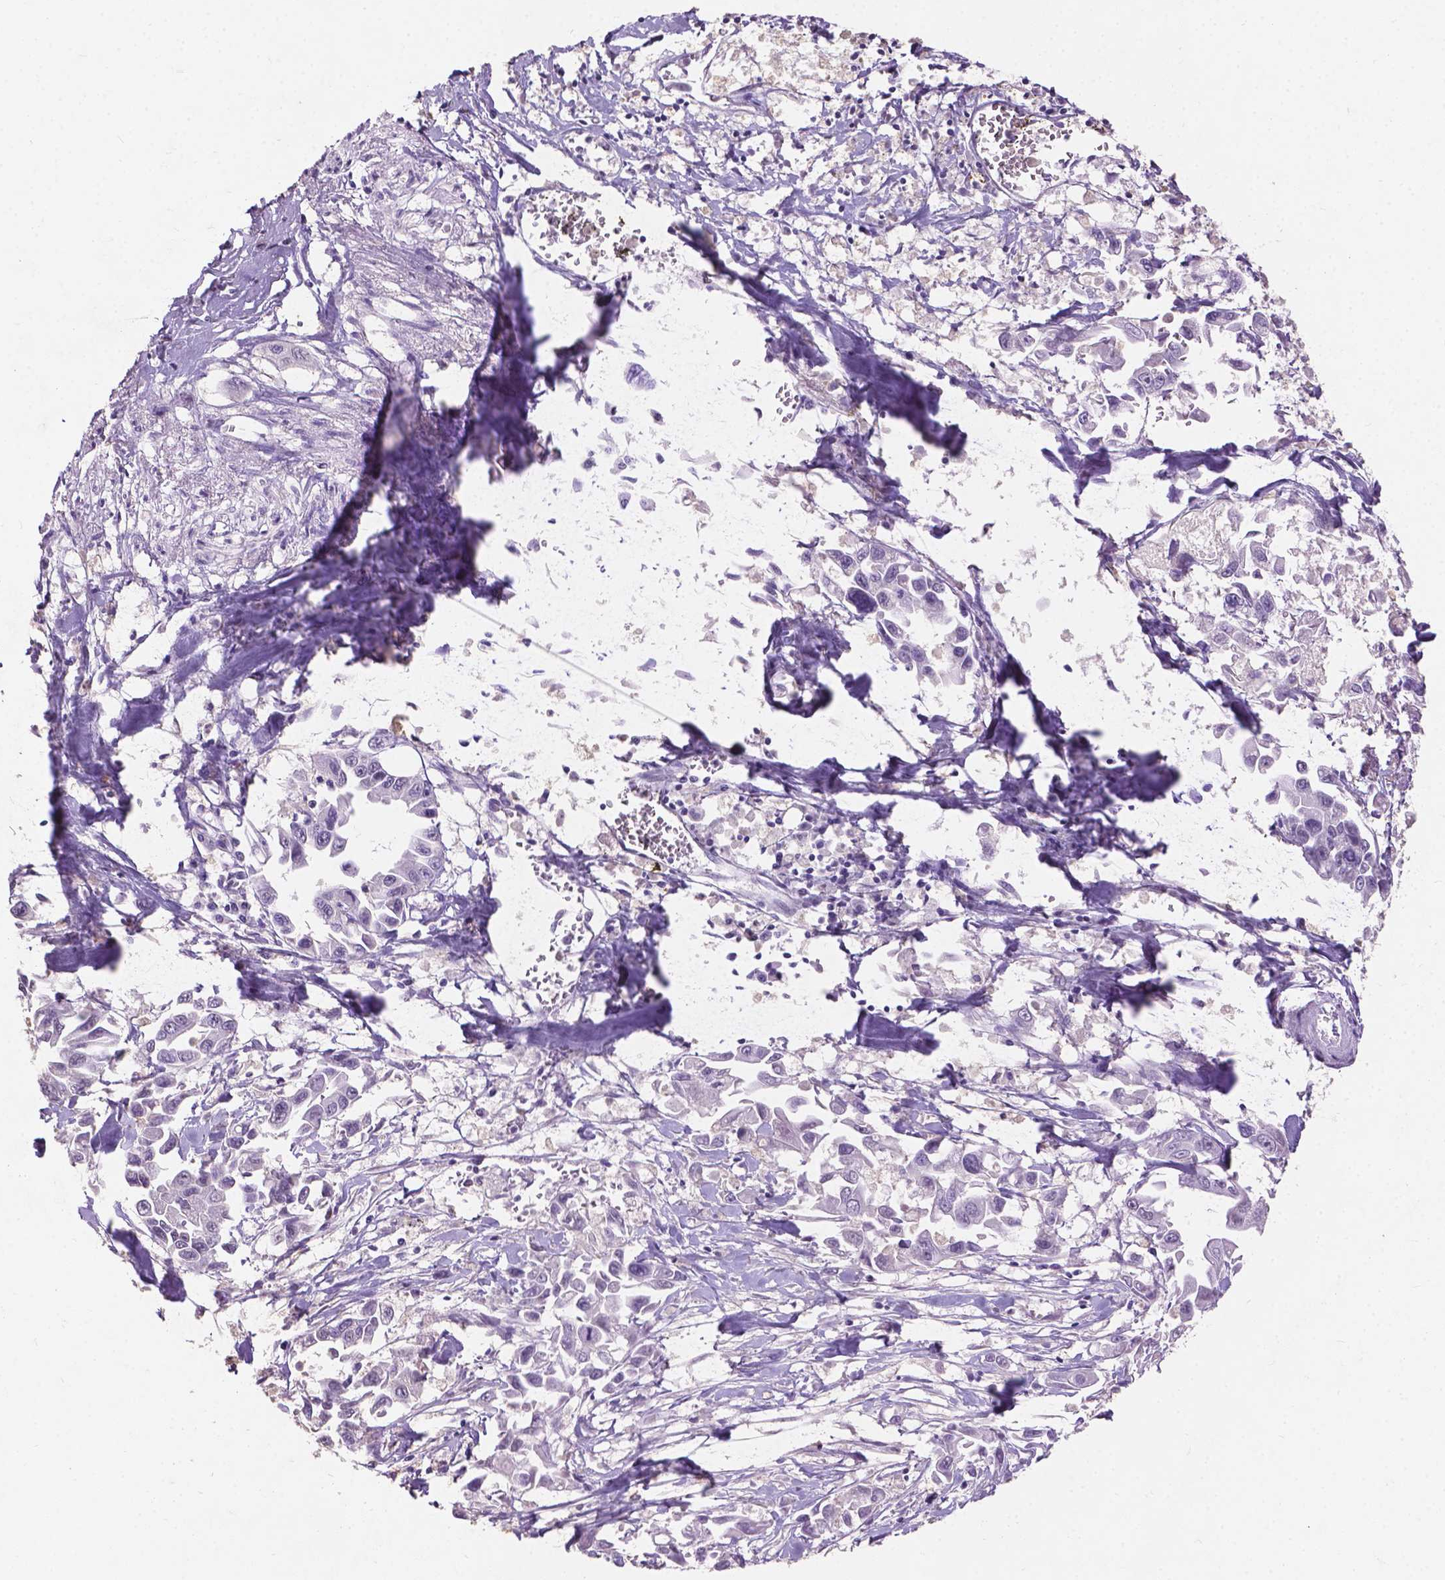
{"staining": {"intensity": "negative", "quantity": "none", "location": "none"}, "tissue": "pancreatic cancer", "cell_type": "Tumor cells", "image_type": "cancer", "snomed": [{"axis": "morphology", "description": "Adenocarcinoma, NOS"}, {"axis": "topography", "description": "Pancreas"}], "caption": "Tumor cells show no significant protein positivity in pancreatic cancer (adenocarcinoma). Brightfield microscopy of immunohistochemistry (IHC) stained with DAB (brown) and hematoxylin (blue), captured at high magnification.", "gene": "COIL", "patient": {"sex": "female", "age": 83}}